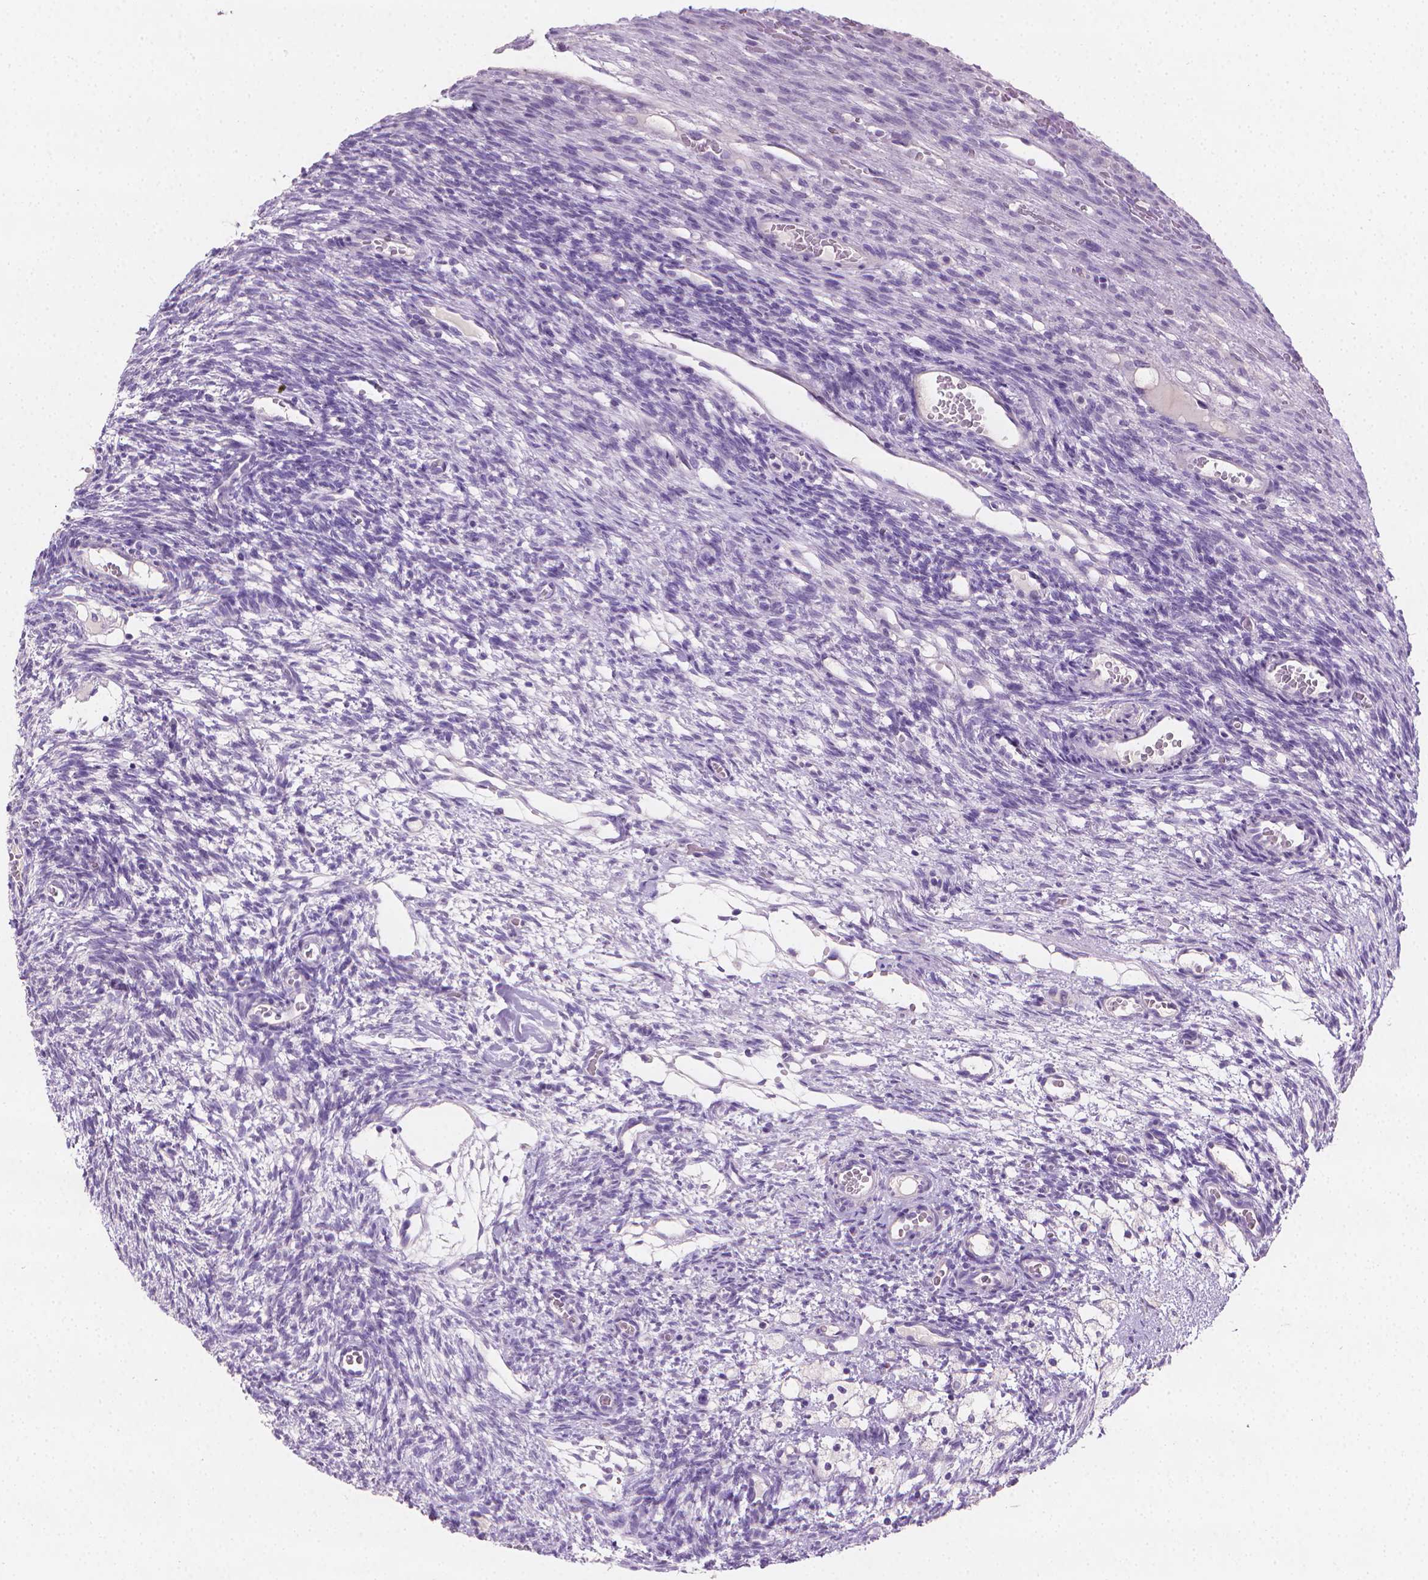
{"staining": {"intensity": "negative", "quantity": "none", "location": "none"}, "tissue": "ovary", "cell_type": "Ovarian stroma cells", "image_type": "normal", "snomed": [{"axis": "morphology", "description": "Normal tissue, NOS"}, {"axis": "topography", "description": "Ovary"}], "caption": "DAB (3,3'-diaminobenzidine) immunohistochemical staining of benign ovary reveals no significant positivity in ovarian stroma cells. Nuclei are stained in blue.", "gene": "TNNI2", "patient": {"sex": "female", "age": 34}}